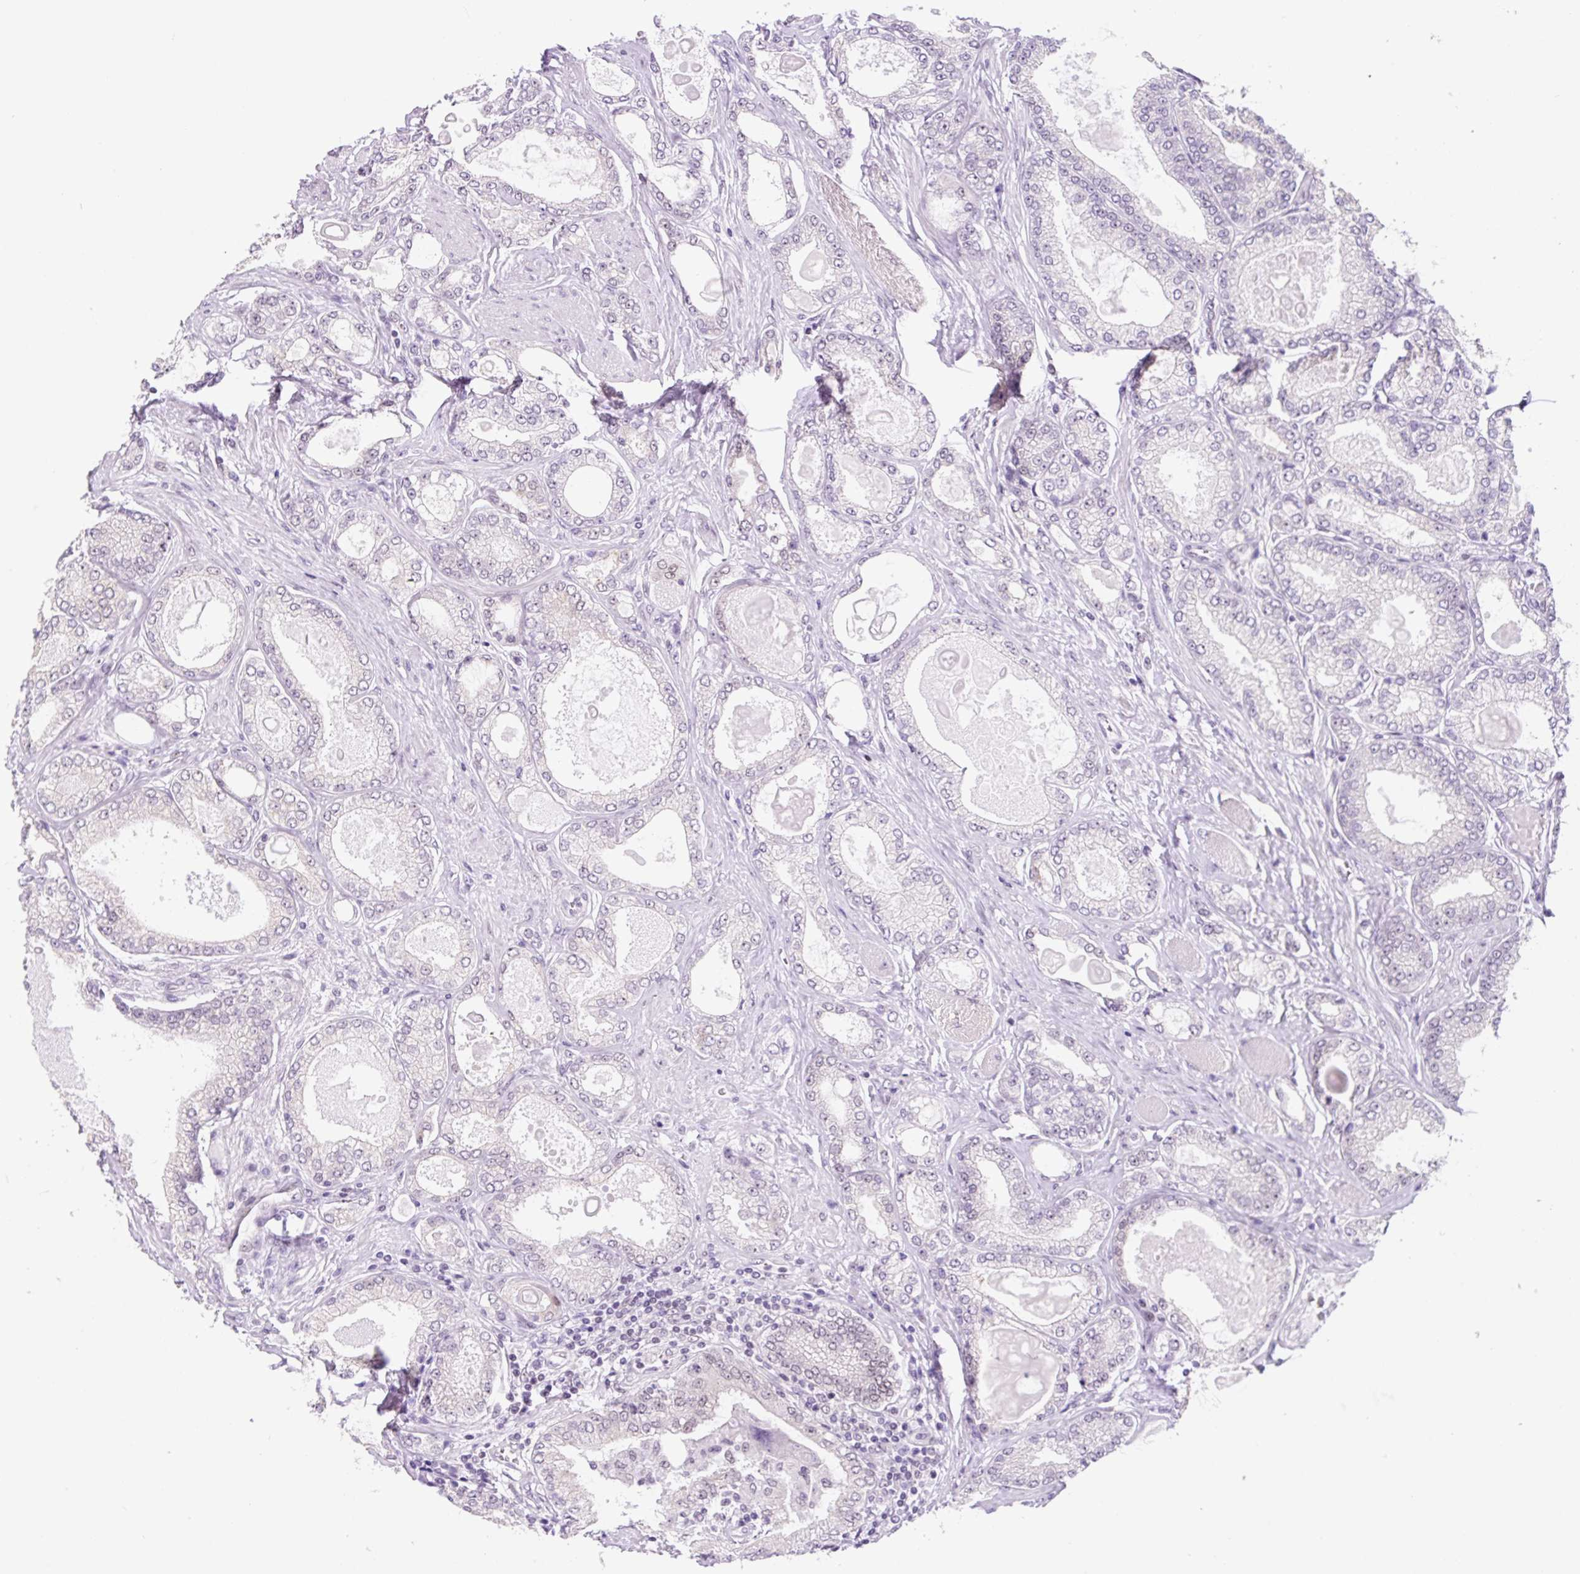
{"staining": {"intensity": "negative", "quantity": "none", "location": "none"}, "tissue": "prostate cancer", "cell_type": "Tumor cells", "image_type": "cancer", "snomed": [{"axis": "morphology", "description": "Adenocarcinoma, High grade"}, {"axis": "topography", "description": "Prostate"}], "caption": "Immunohistochemical staining of high-grade adenocarcinoma (prostate) demonstrates no significant positivity in tumor cells.", "gene": "TAF1A", "patient": {"sex": "male", "age": 68}}